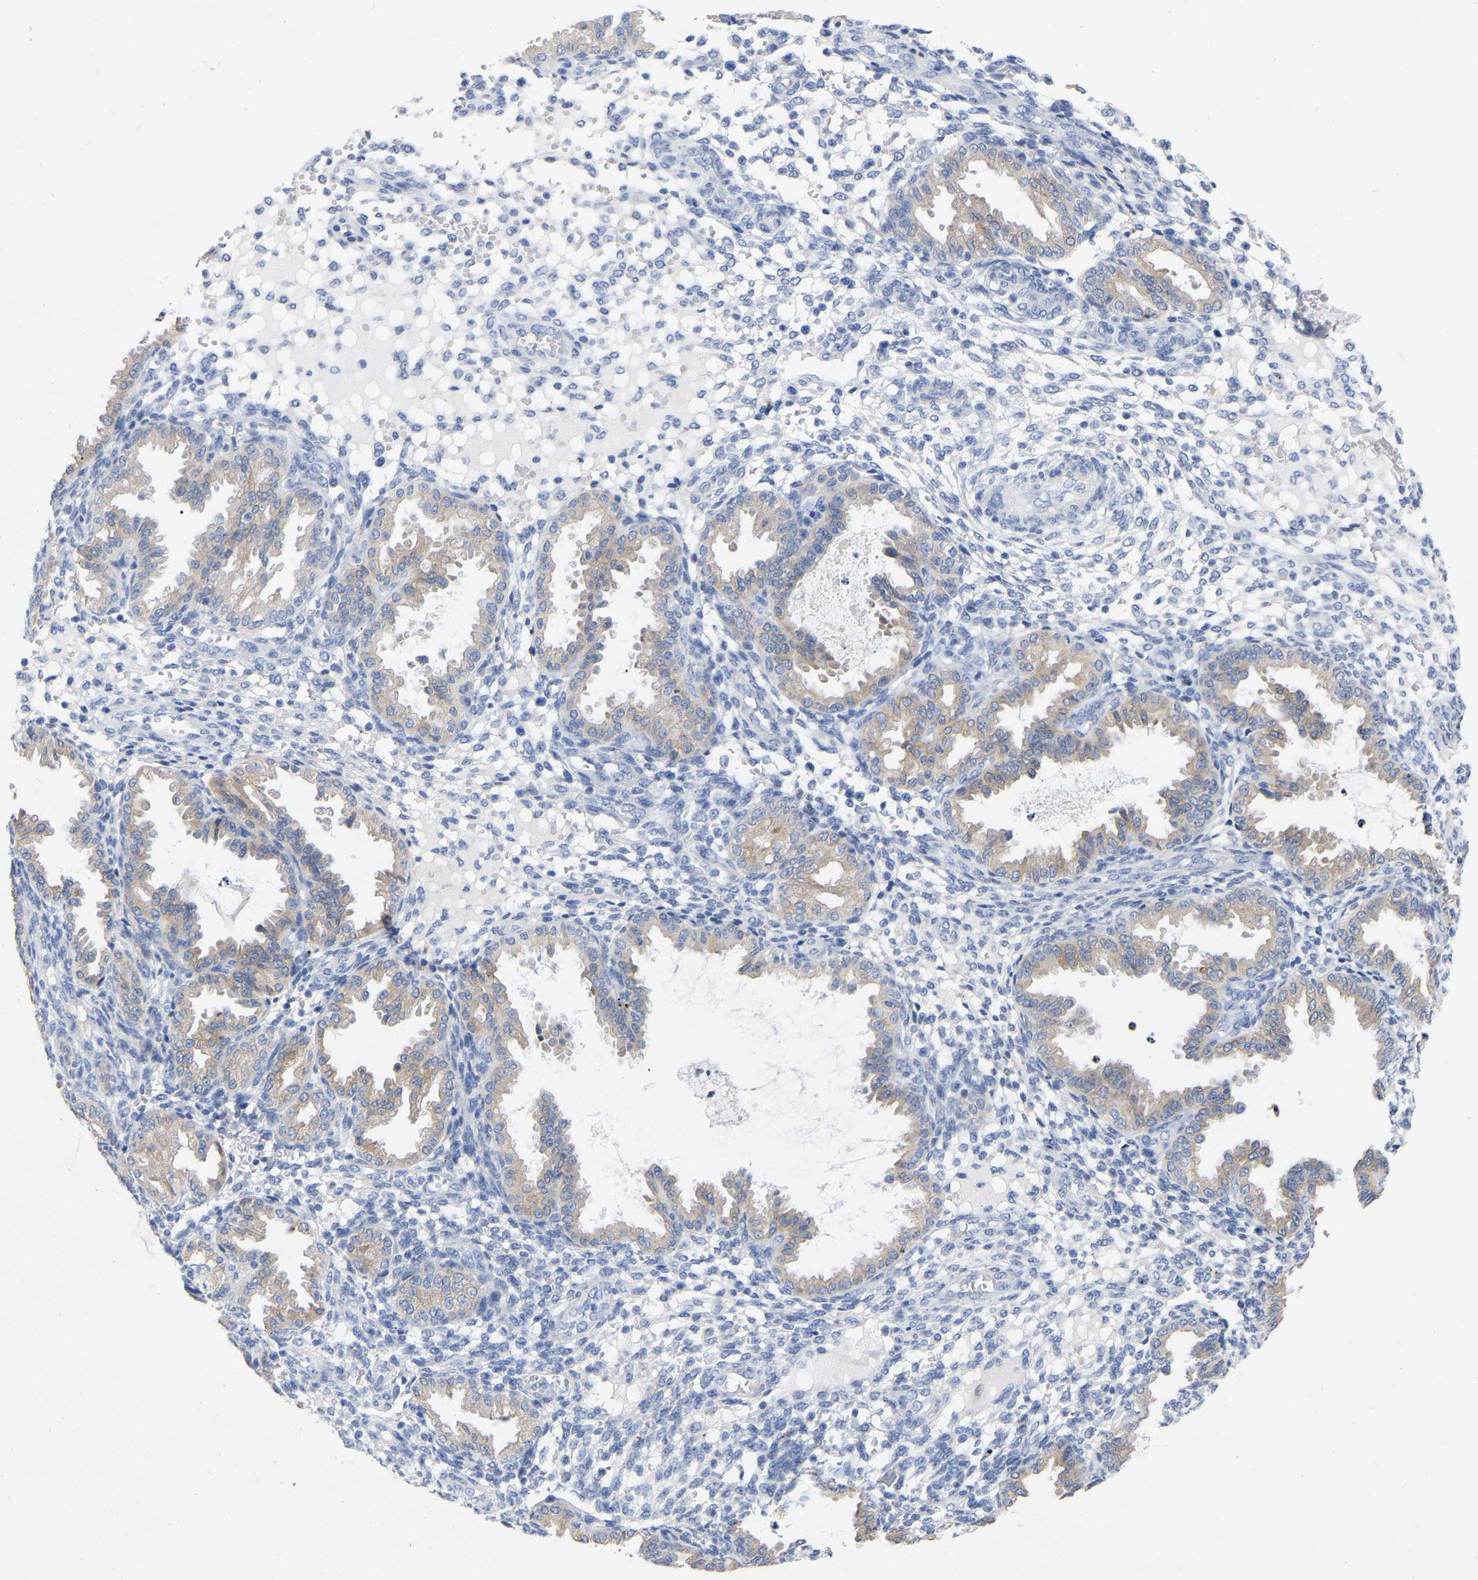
{"staining": {"intensity": "negative", "quantity": "none", "location": "none"}, "tissue": "endometrium", "cell_type": "Cells in endometrial stroma", "image_type": "normal", "snomed": [{"axis": "morphology", "description": "Normal tissue, NOS"}, {"axis": "topography", "description": "Endometrium"}], "caption": "This is a micrograph of immunohistochemistry (IHC) staining of unremarkable endometrium, which shows no expression in cells in endometrial stroma. (Brightfield microscopy of DAB (3,3'-diaminobenzidine) immunohistochemistry at high magnification).", "gene": "STRIP2", "patient": {"sex": "female", "age": 33}}